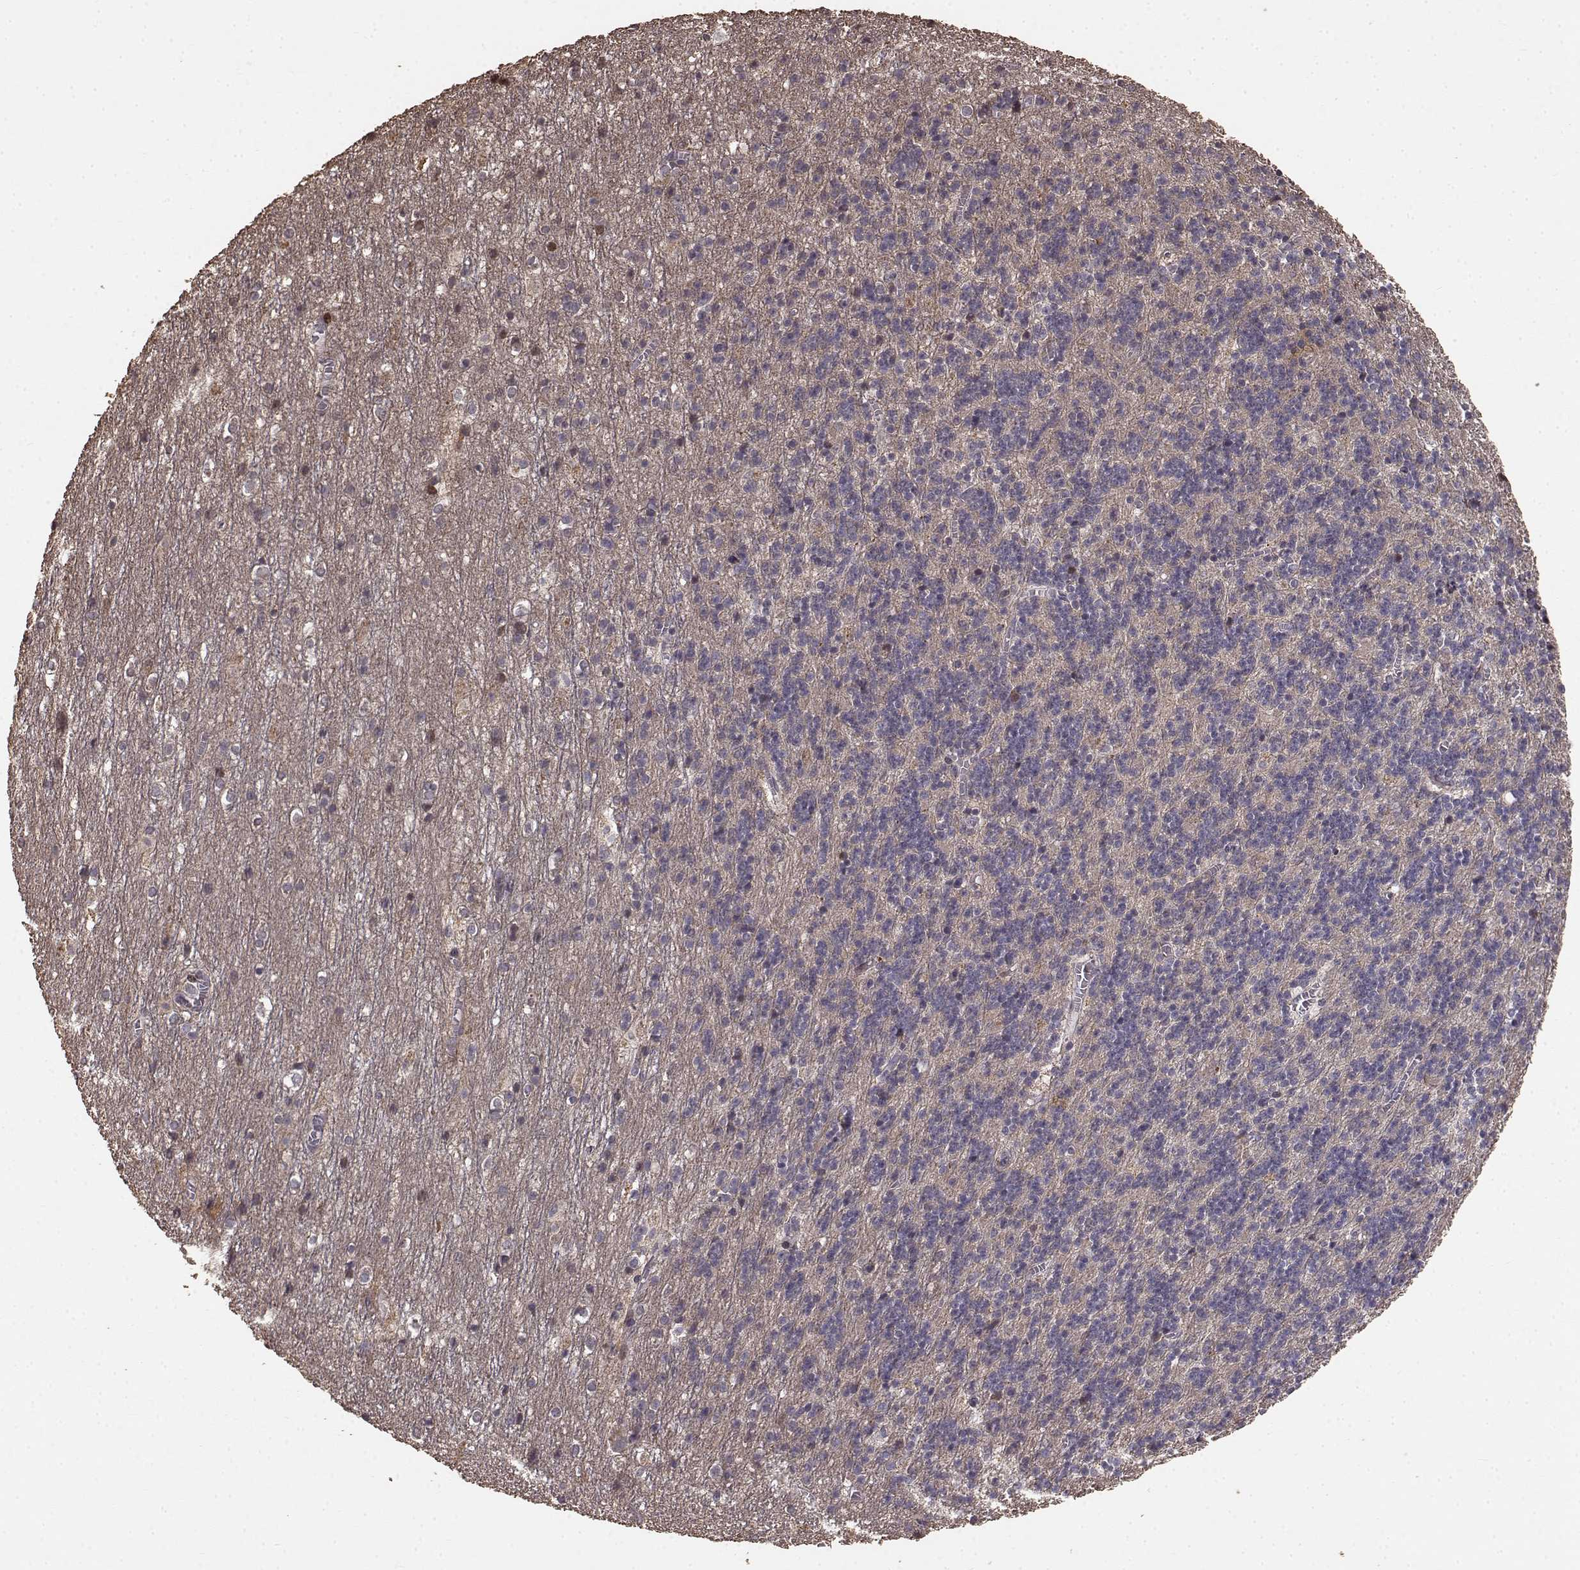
{"staining": {"intensity": "weak", "quantity": "25%-75%", "location": "cytoplasmic/membranous"}, "tissue": "cerebellum", "cell_type": "Cells in granular layer", "image_type": "normal", "snomed": [{"axis": "morphology", "description": "Normal tissue, NOS"}, {"axis": "topography", "description": "Cerebellum"}], "caption": "Cells in granular layer display weak cytoplasmic/membranous expression in about 25%-75% of cells in unremarkable cerebellum.", "gene": "USP15", "patient": {"sex": "male", "age": 70}}